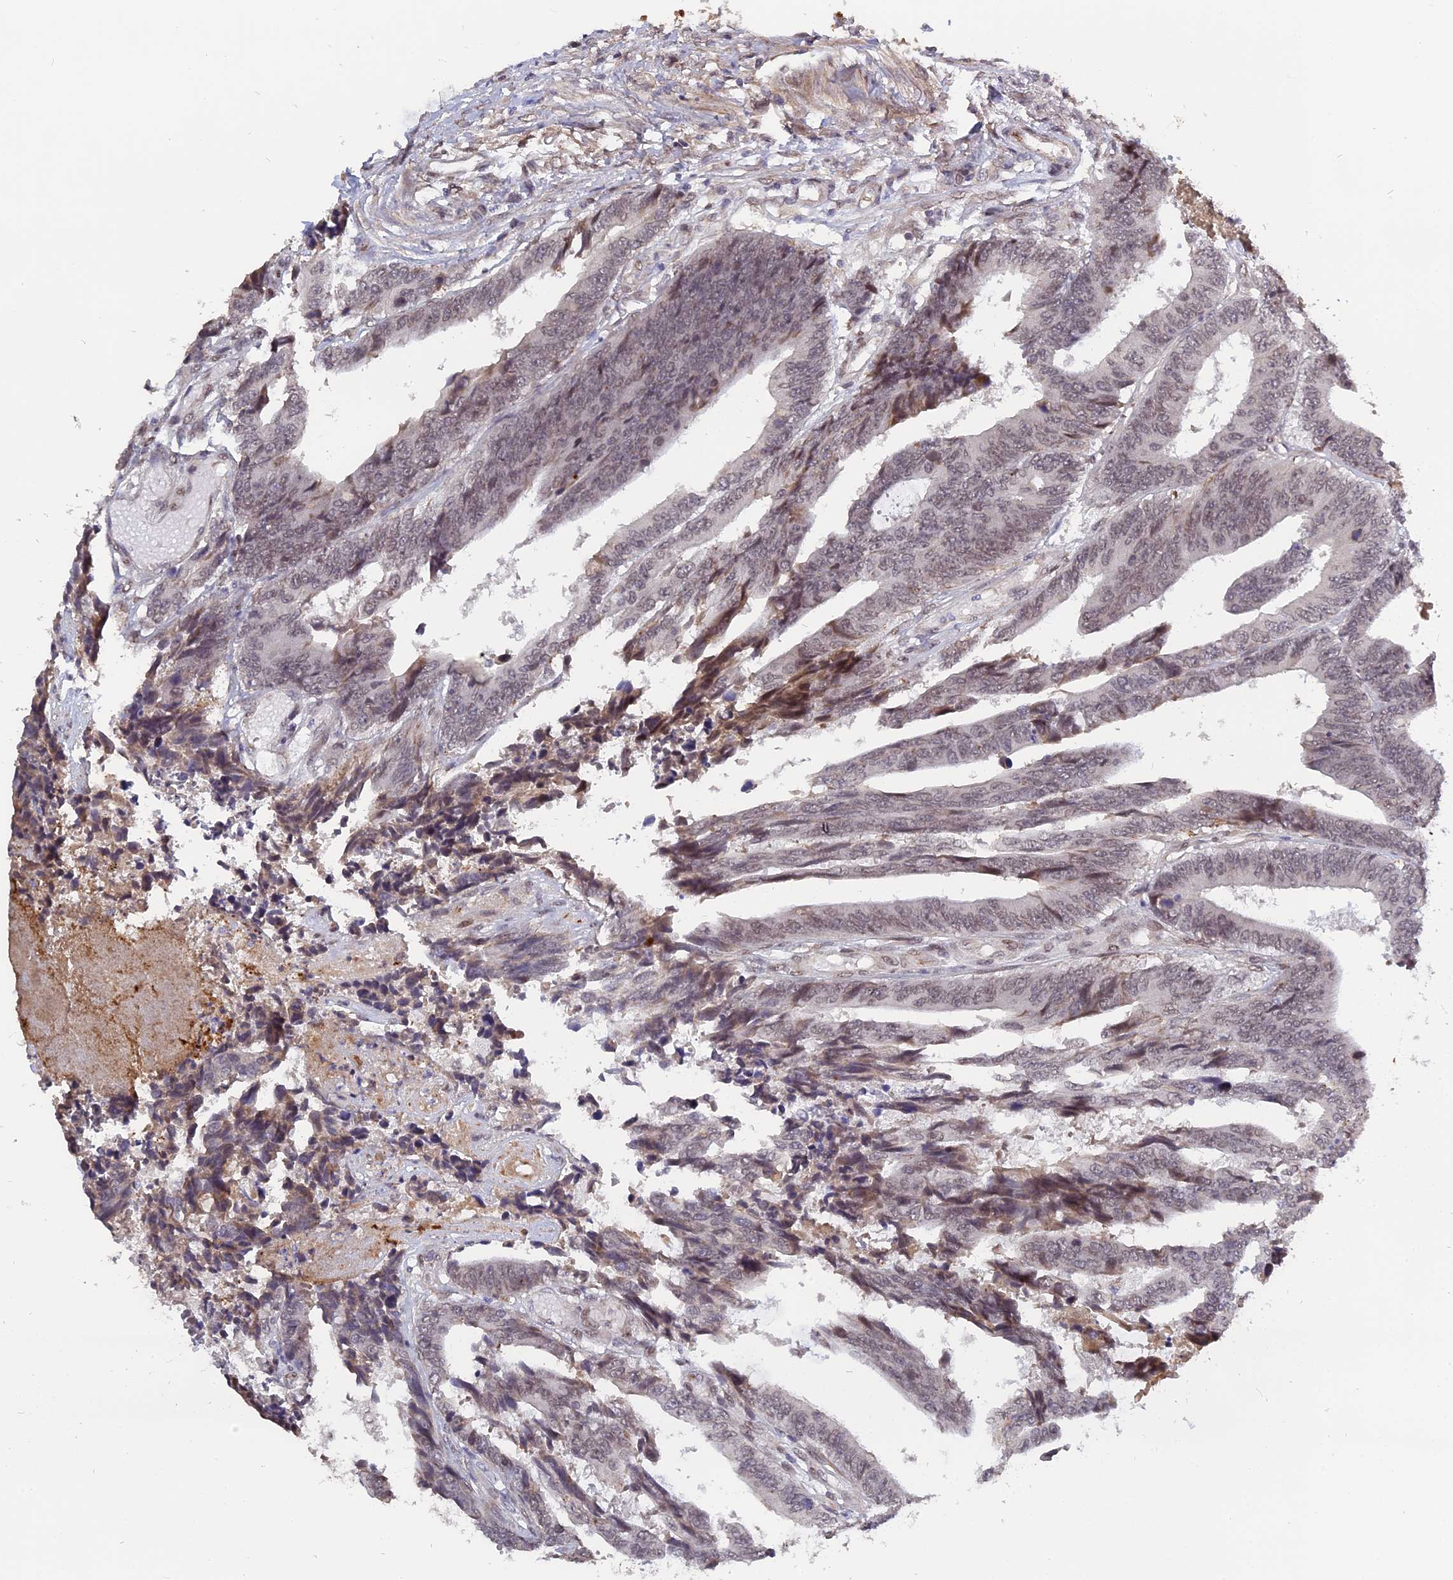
{"staining": {"intensity": "weak", "quantity": "25%-75%", "location": "nuclear"}, "tissue": "colorectal cancer", "cell_type": "Tumor cells", "image_type": "cancer", "snomed": [{"axis": "morphology", "description": "Adenocarcinoma, NOS"}, {"axis": "topography", "description": "Rectum"}], "caption": "Human colorectal cancer stained with a brown dye reveals weak nuclear positive expression in about 25%-75% of tumor cells.", "gene": "PYGO1", "patient": {"sex": "male", "age": 84}}